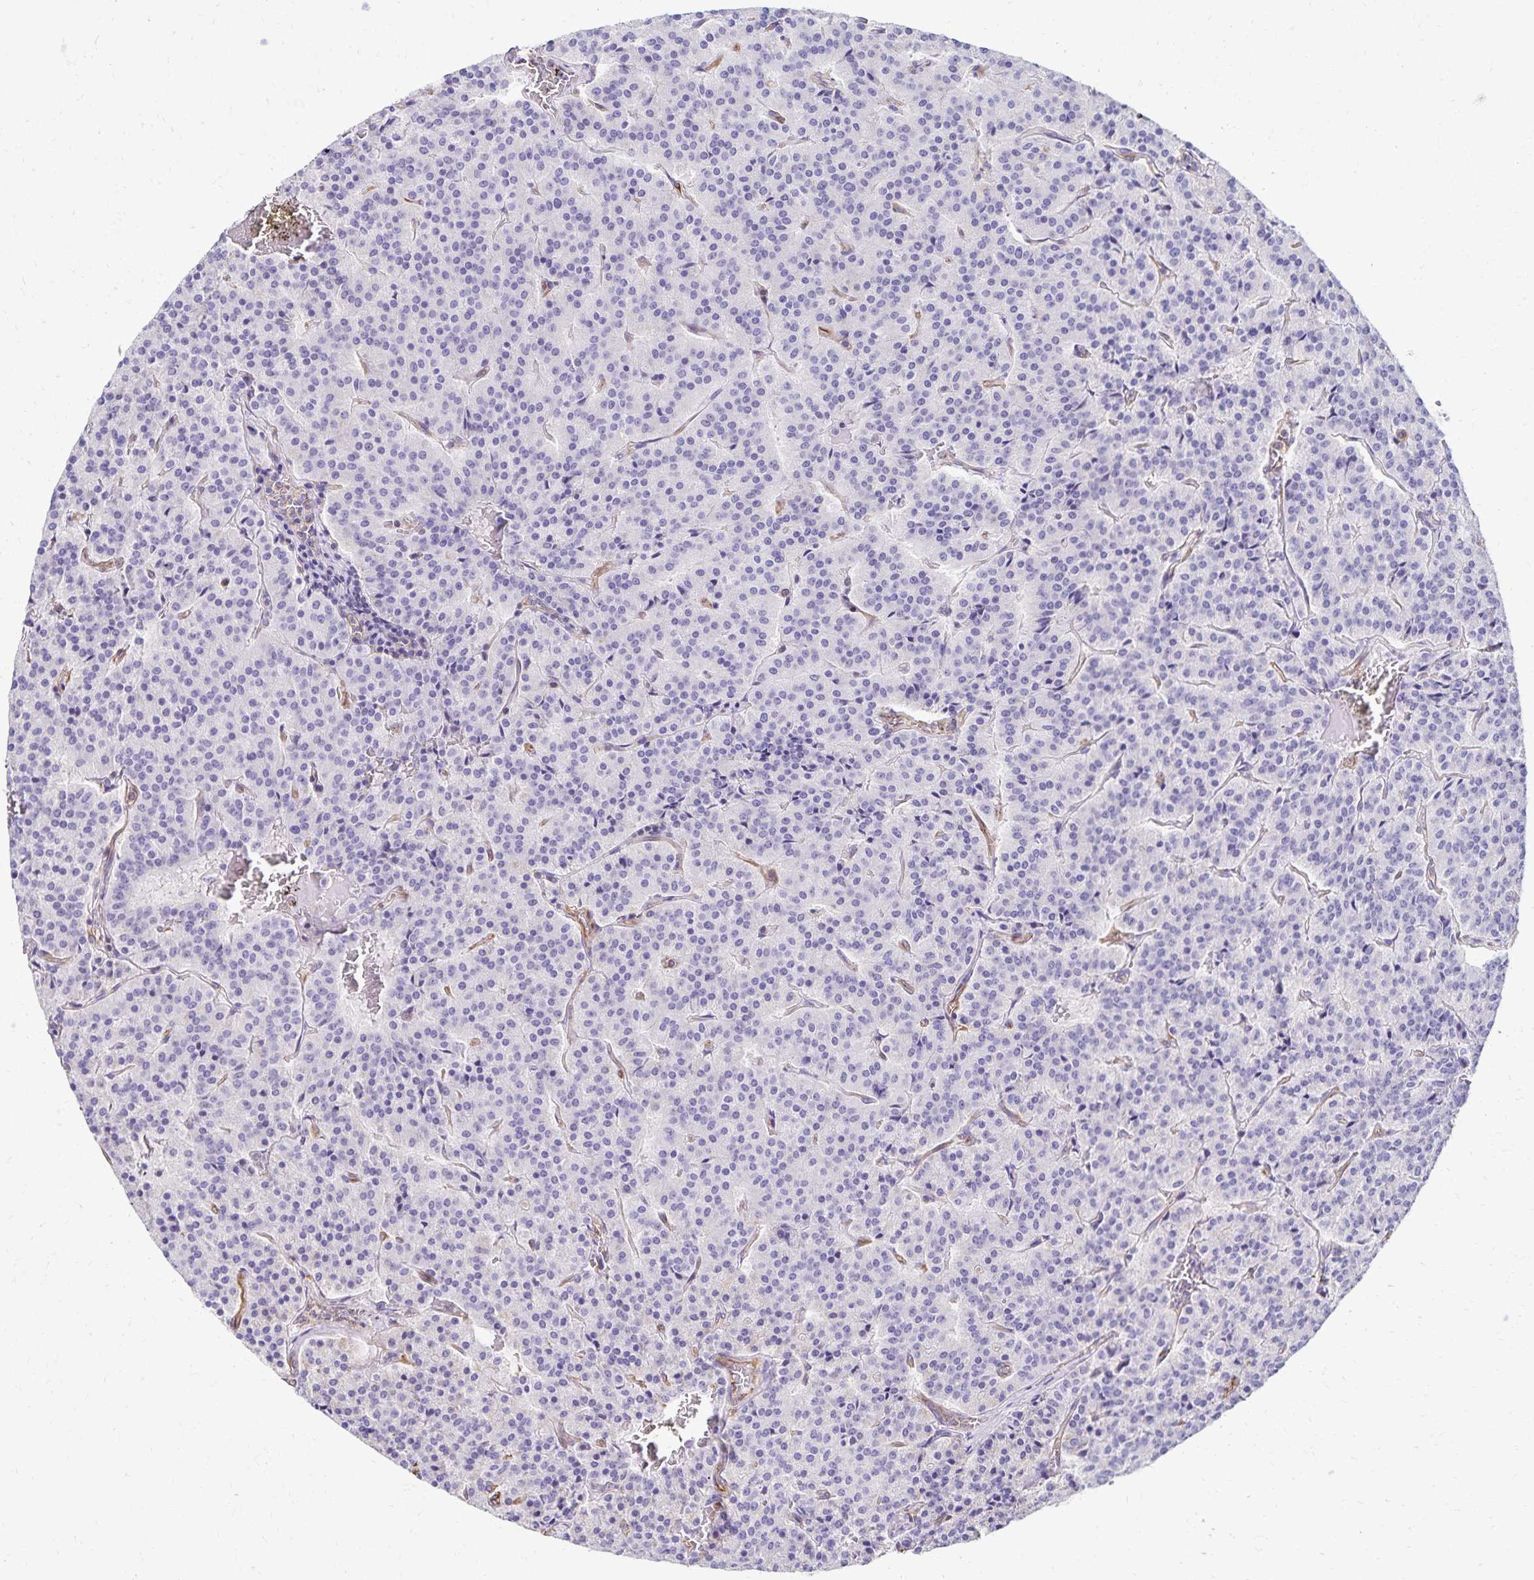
{"staining": {"intensity": "negative", "quantity": "none", "location": "none"}, "tissue": "carcinoid", "cell_type": "Tumor cells", "image_type": "cancer", "snomed": [{"axis": "morphology", "description": "Carcinoid, malignant, NOS"}, {"axis": "topography", "description": "Lung"}], "caption": "Protein analysis of carcinoid (malignant) demonstrates no significant positivity in tumor cells.", "gene": "TRPV6", "patient": {"sex": "male", "age": 70}}